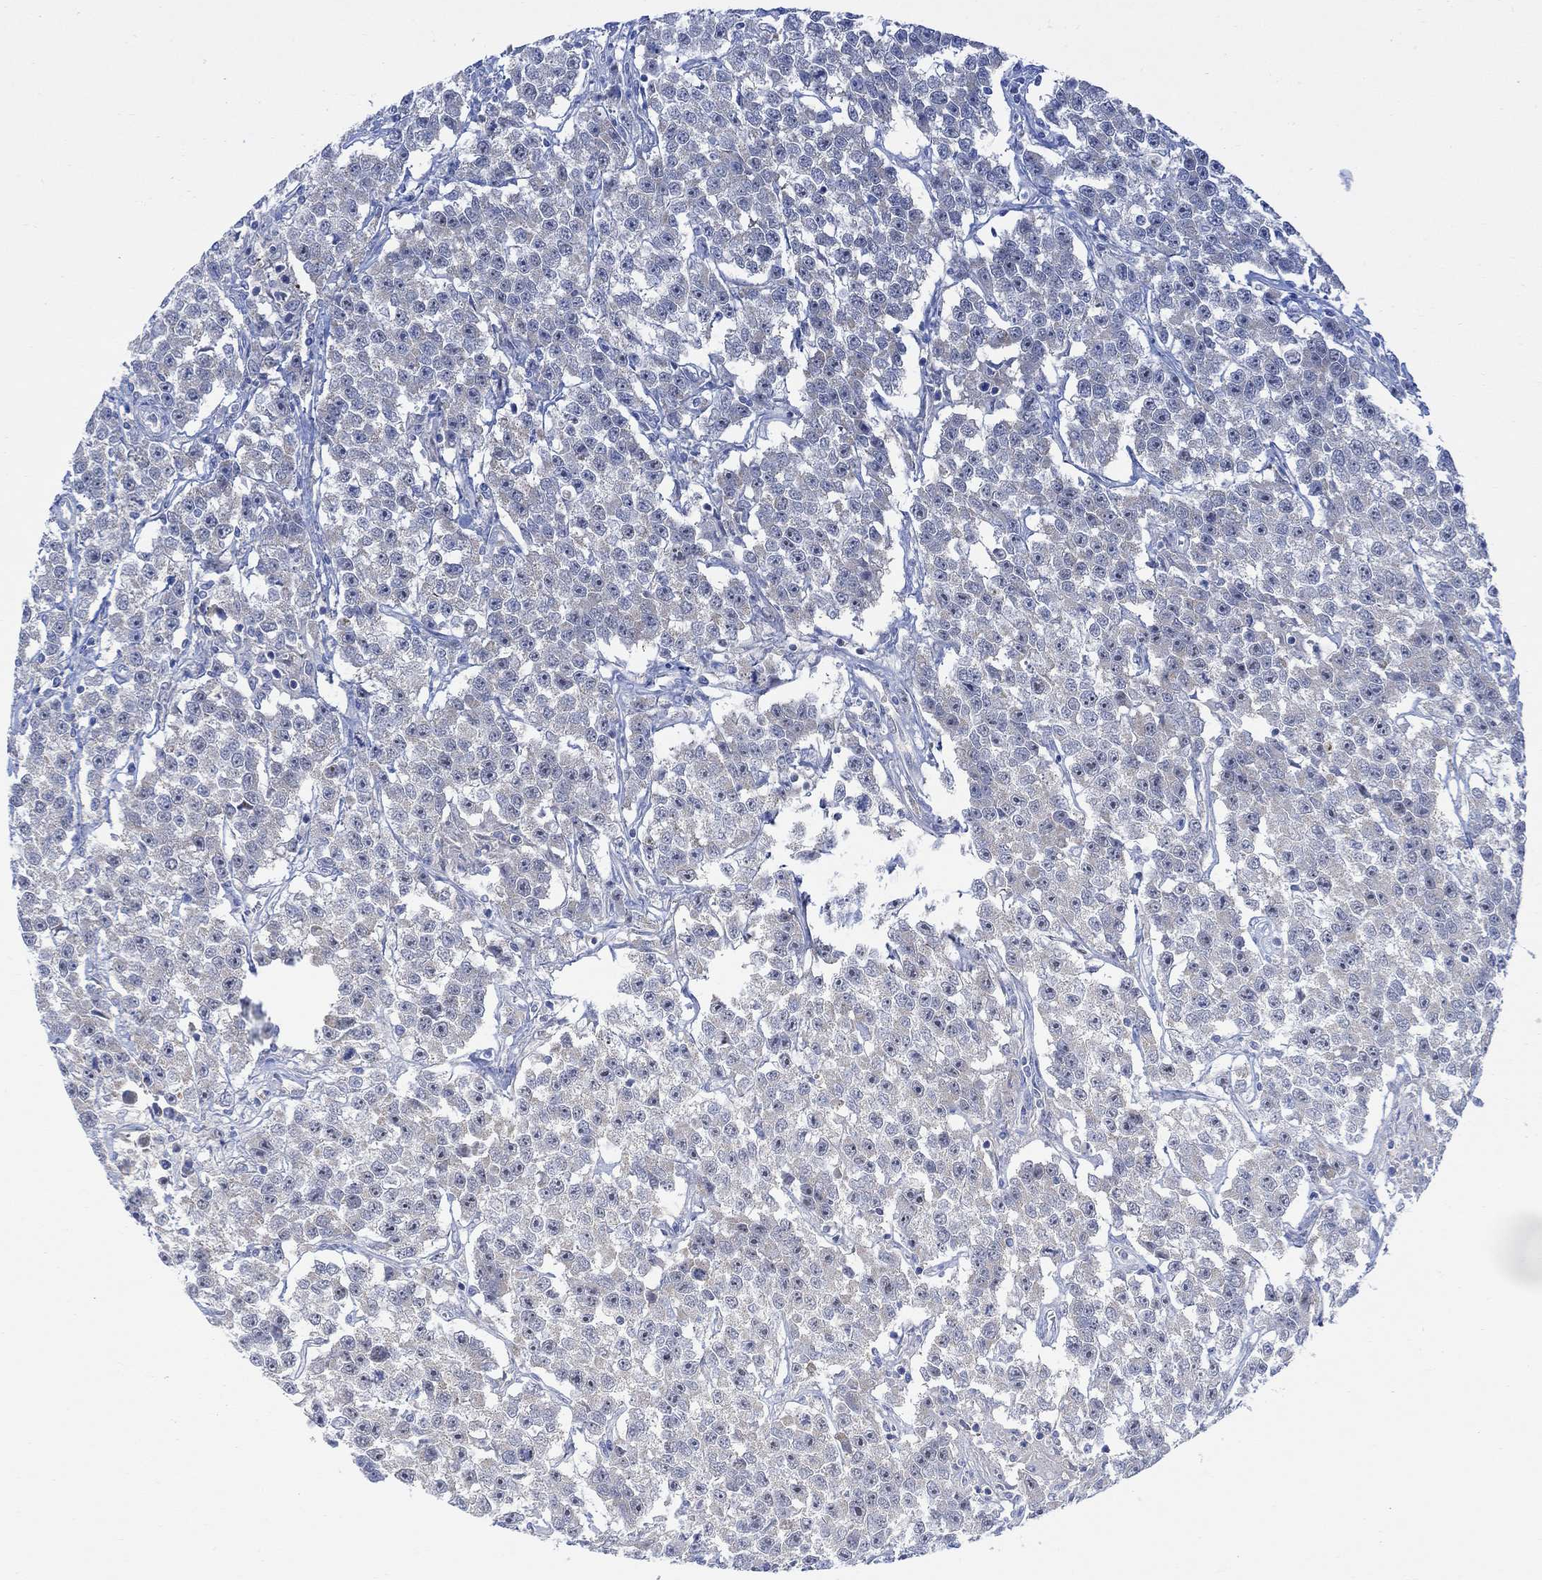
{"staining": {"intensity": "negative", "quantity": "none", "location": "none"}, "tissue": "testis cancer", "cell_type": "Tumor cells", "image_type": "cancer", "snomed": [{"axis": "morphology", "description": "Seminoma, NOS"}, {"axis": "topography", "description": "Testis"}], "caption": "IHC histopathology image of neoplastic tissue: testis seminoma stained with DAB (3,3'-diaminobenzidine) reveals no significant protein expression in tumor cells.", "gene": "ARSK", "patient": {"sex": "male", "age": 59}}